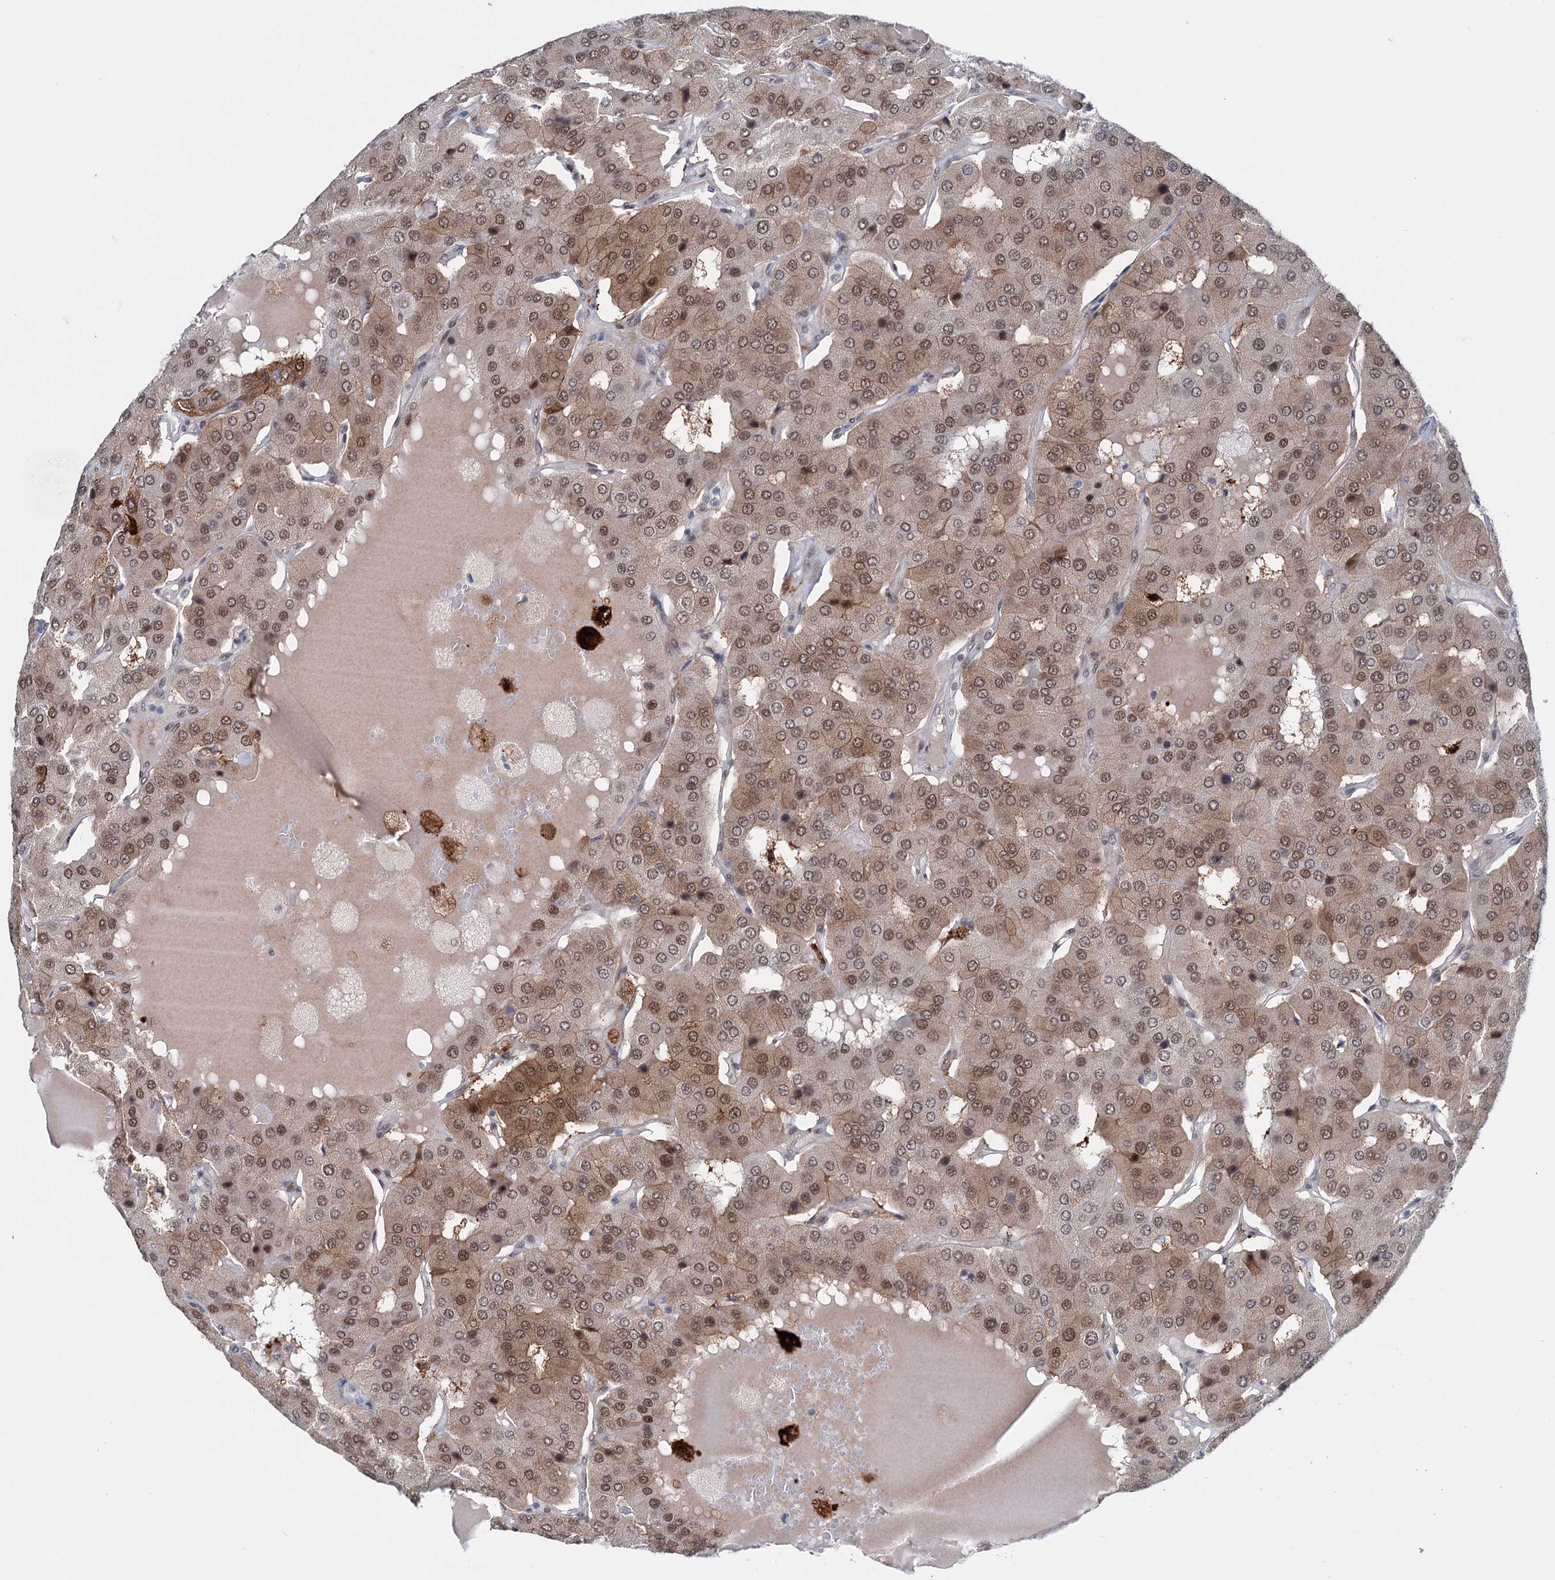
{"staining": {"intensity": "moderate", "quantity": ">75%", "location": "cytoplasmic/membranous,nuclear"}, "tissue": "parathyroid gland", "cell_type": "Glandular cells", "image_type": "normal", "snomed": [{"axis": "morphology", "description": "Normal tissue, NOS"}, {"axis": "morphology", "description": "Adenoma, NOS"}, {"axis": "topography", "description": "Parathyroid gland"}], "caption": "IHC image of unremarkable parathyroid gland: human parathyroid gland stained using IHC displays medium levels of moderate protein expression localized specifically in the cytoplasmic/membranous,nuclear of glandular cells, appearing as a cytoplasmic/membranous,nuclear brown color.", "gene": "FAM53A", "patient": {"sex": "female", "age": 86}}